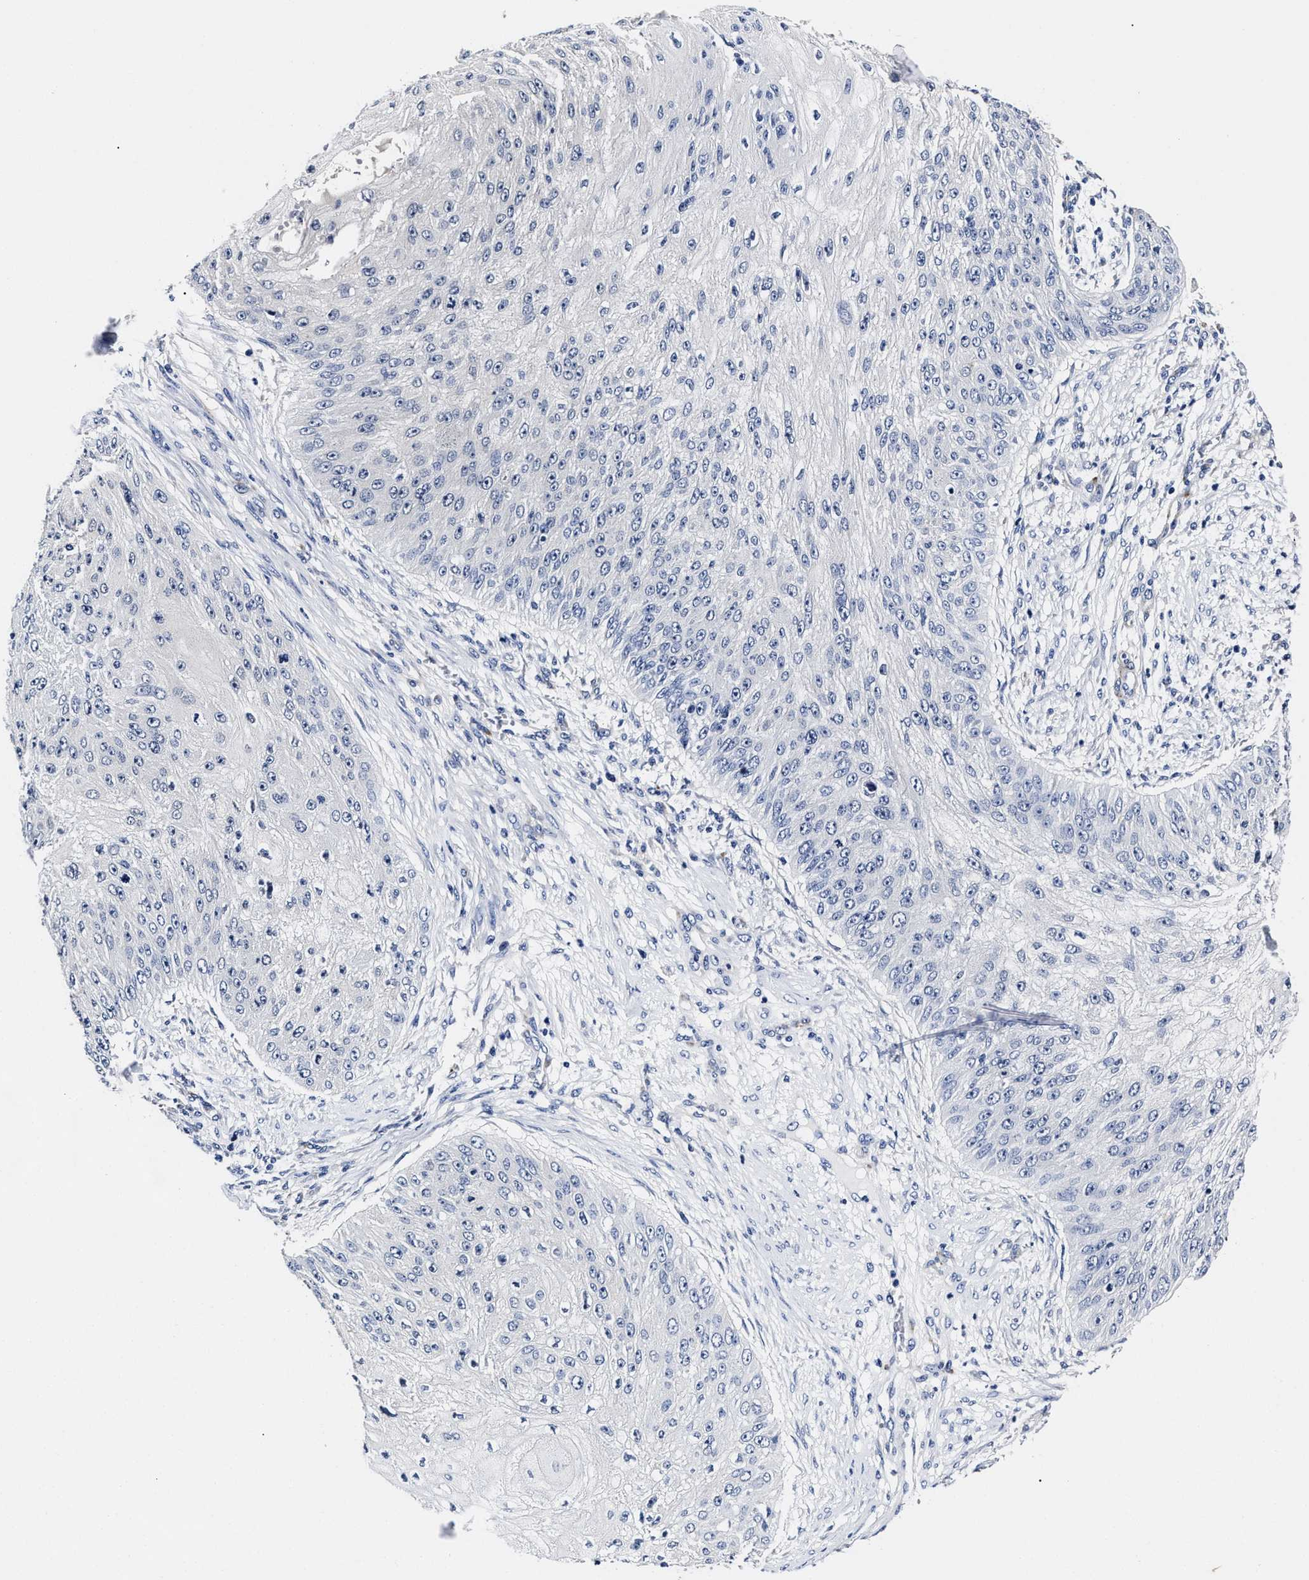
{"staining": {"intensity": "negative", "quantity": "none", "location": "none"}, "tissue": "skin cancer", "cell_type": "Tumor cells", "image_type": "cancer", "snomed": [{"axis": "morphology", "description": "Squamous cell carcinoma, NOS"}, {"axis": "topography", "description": "Skin"}], "caption": "Human skin cancer (squamous cell carcinoma) stained for a protein using immunohistochemistry exhibits no staining in tumor cells.", "gene": "OLFML2A", "patient": {"sex": "female", "age": 80}}